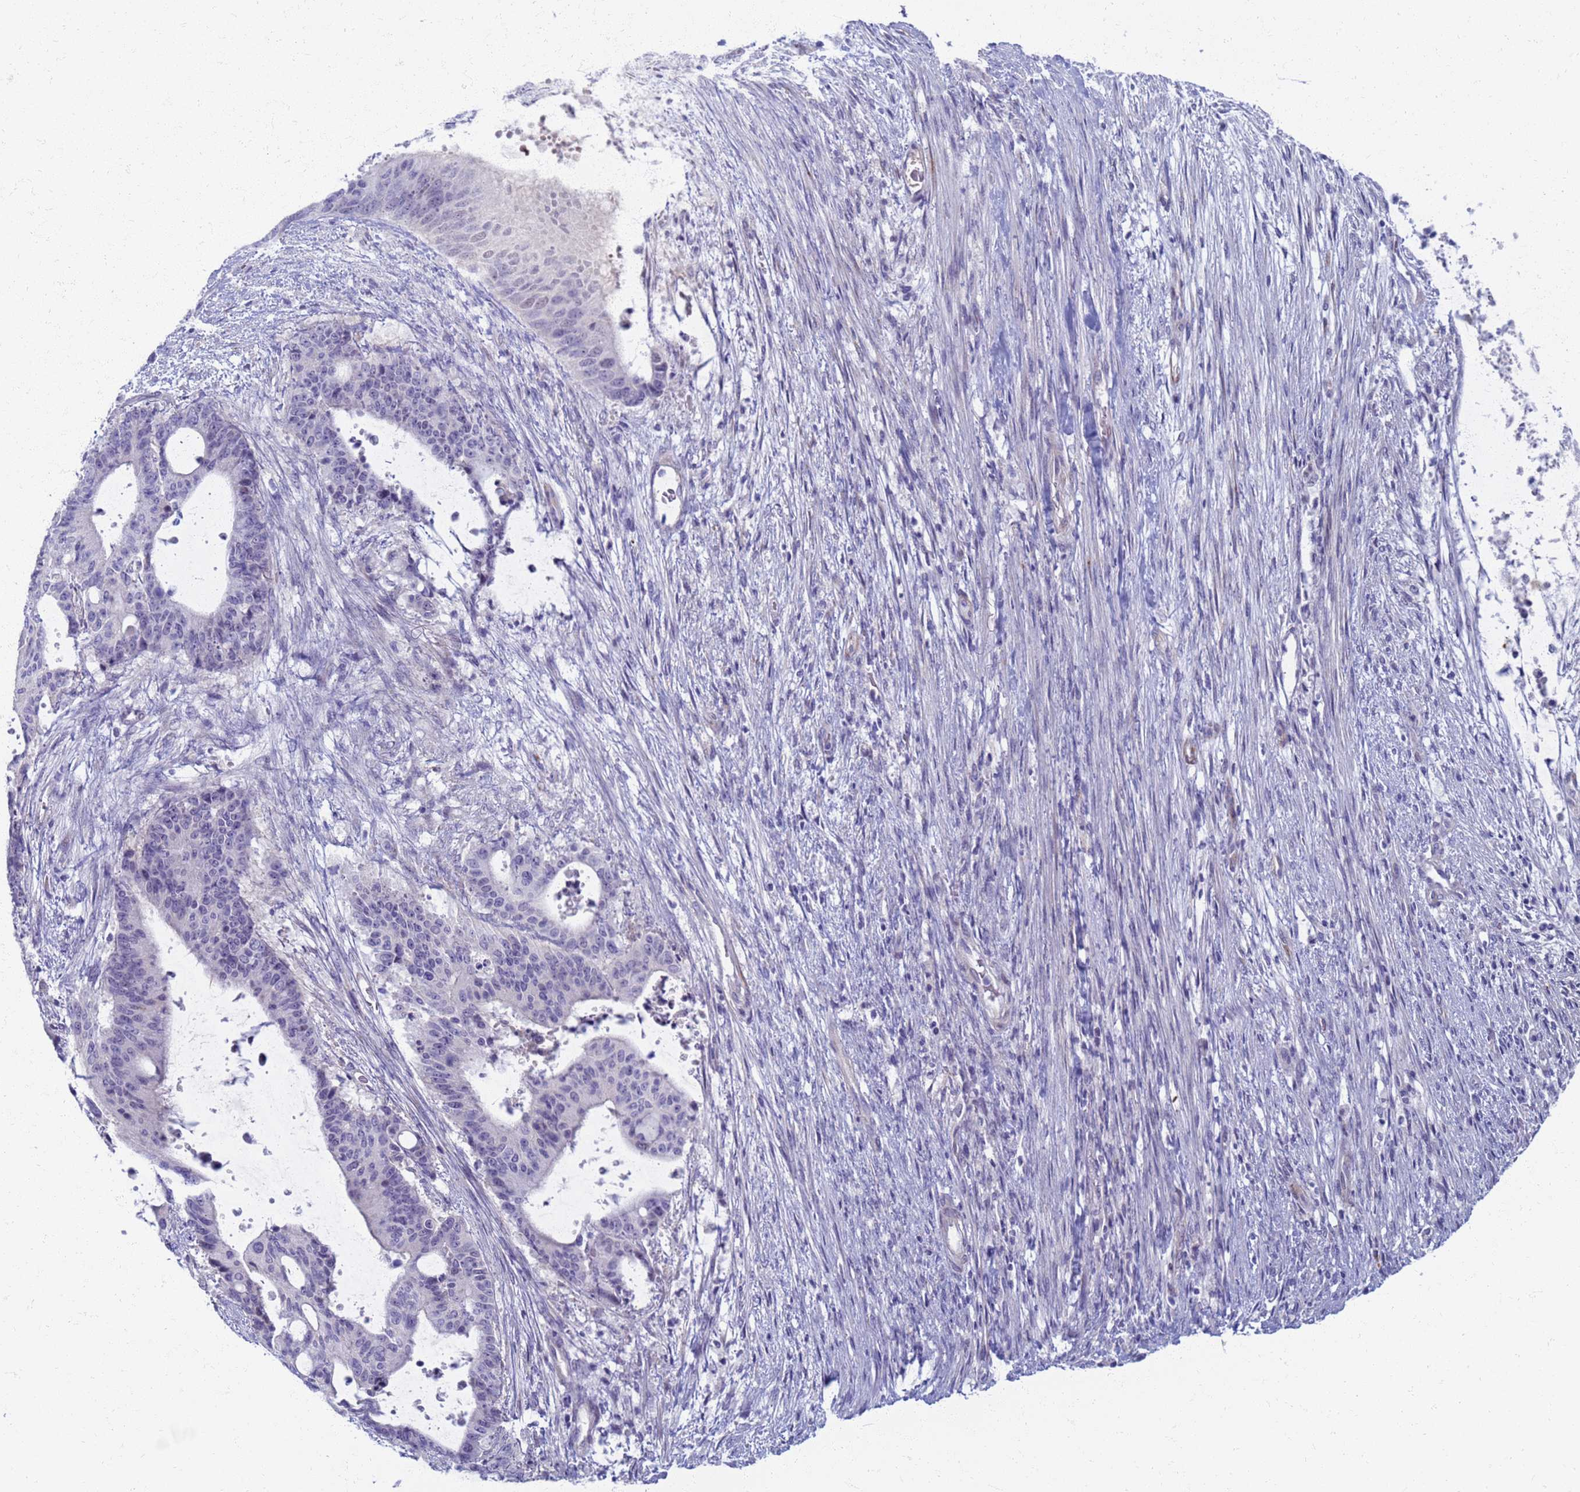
{"staining": {"intensity": "negative", "quantity": "none", "location": "none"}, "tissue": "liver cancer", "cell_type": "Tumor cells", "image_type": "cancer", "snomed": [{"axis": "morphology", "description": "Normal tissue, NOS"}, {"axis": "morphology", "description": "Cholangiocarcinoma"}, {"axis": "topography", "description": "Liver"}, {"axis": "topography", "description": "Peripheral nerve tissue"}], "caption": "High magnification brightfield microscopy of liver cancer stained with DAB (brown) and counterstained with hematoxylin (blue): tumor cells show no significant positivity. (DAB immunohistochemistry, high magnification).", "gene": "CLCA2", "patient": {"sex": "female", "age": 73}}